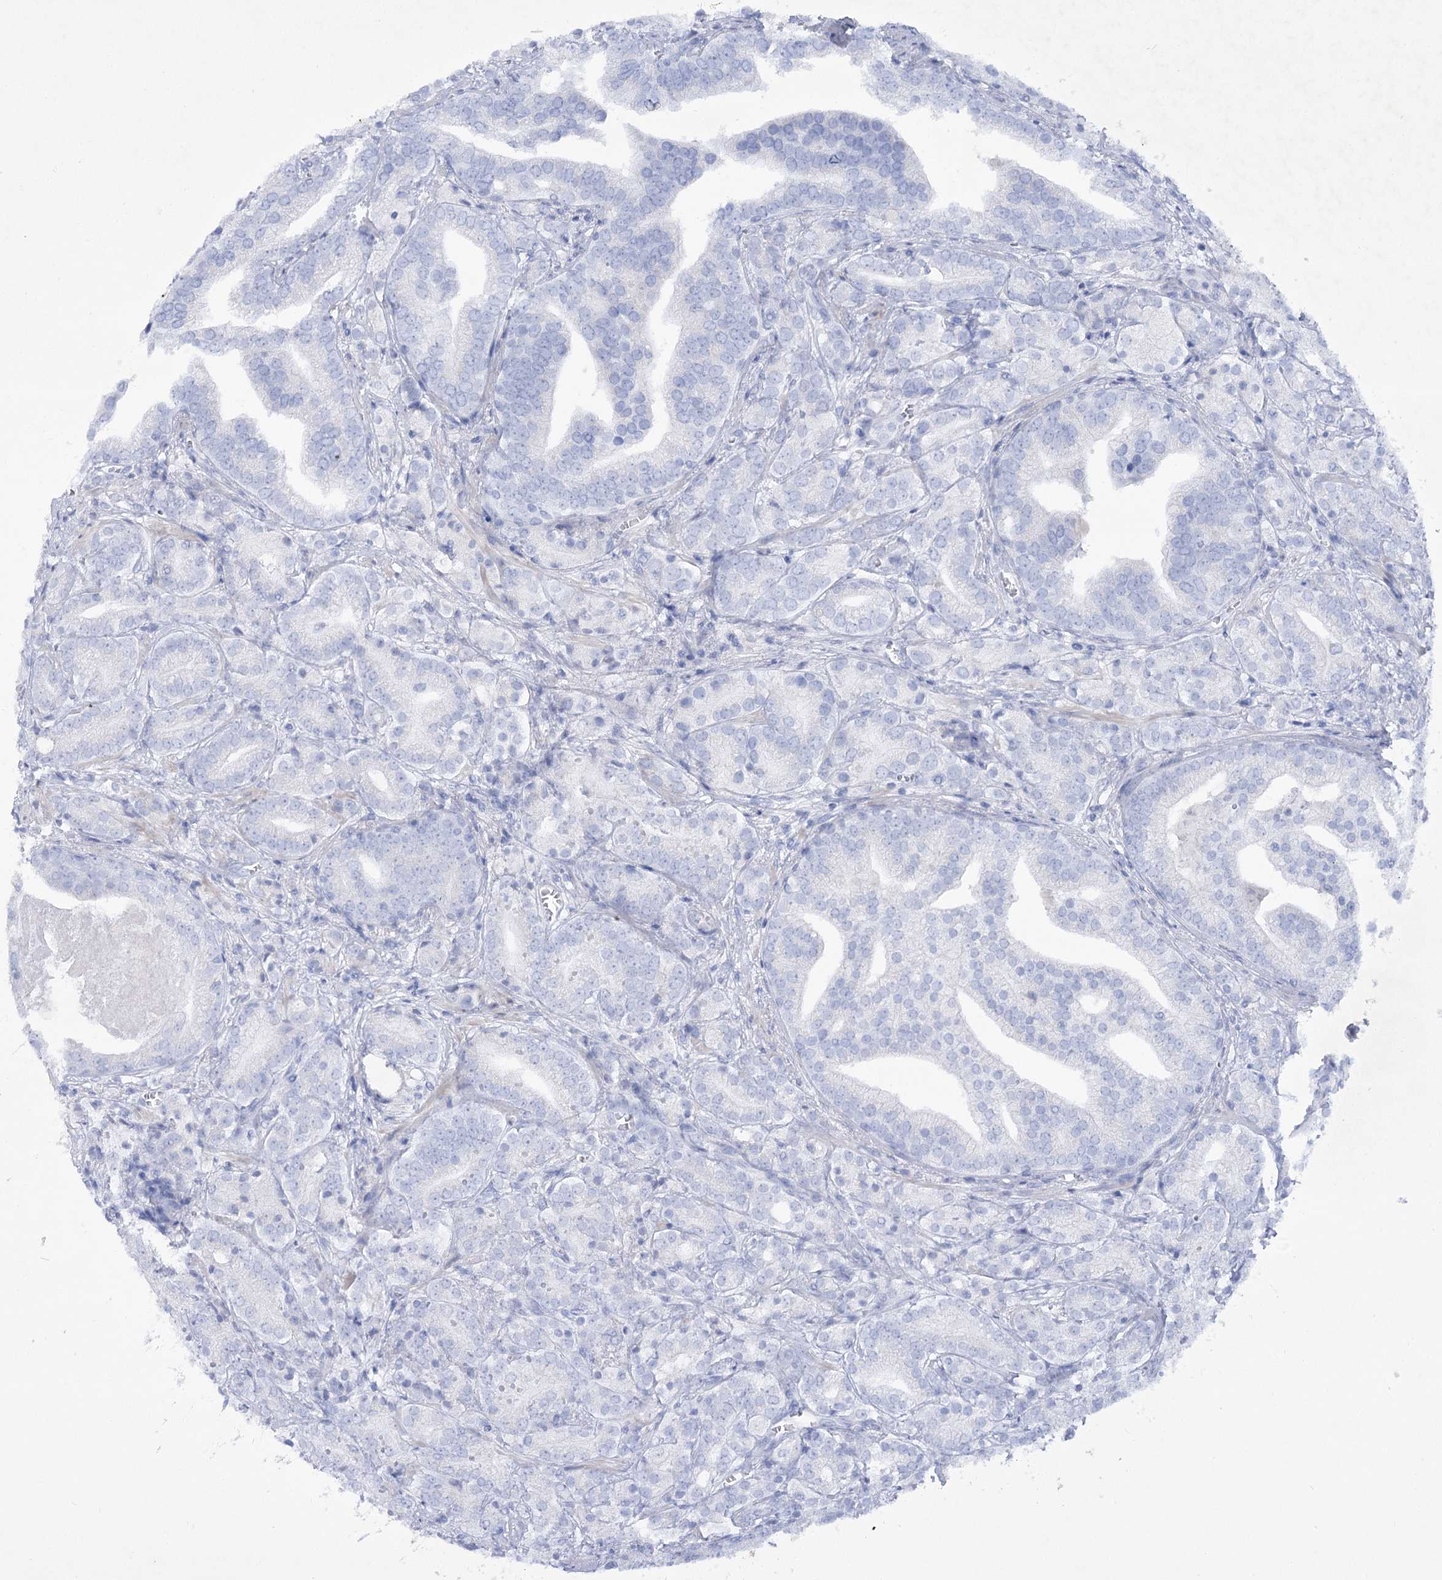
{"staining": {"intensity": "negative", "quantity": "none", "location": "none"}, "tissue": "prostate cancer", "cell_type": "Tumor cells", "image_type": "cancer", "snomed": [{"axis": "morphology", "description": "Adenocarcinoma, High grade"}, {"axis": "topography", "description": "Prostate"}], "caption": "Histopathology image shows no significant protein expression in tumor cells of high-grade adenocarcinoma (prostate).", "gene": "GBF1", "patient": {"sex": "male", "age": 57}}